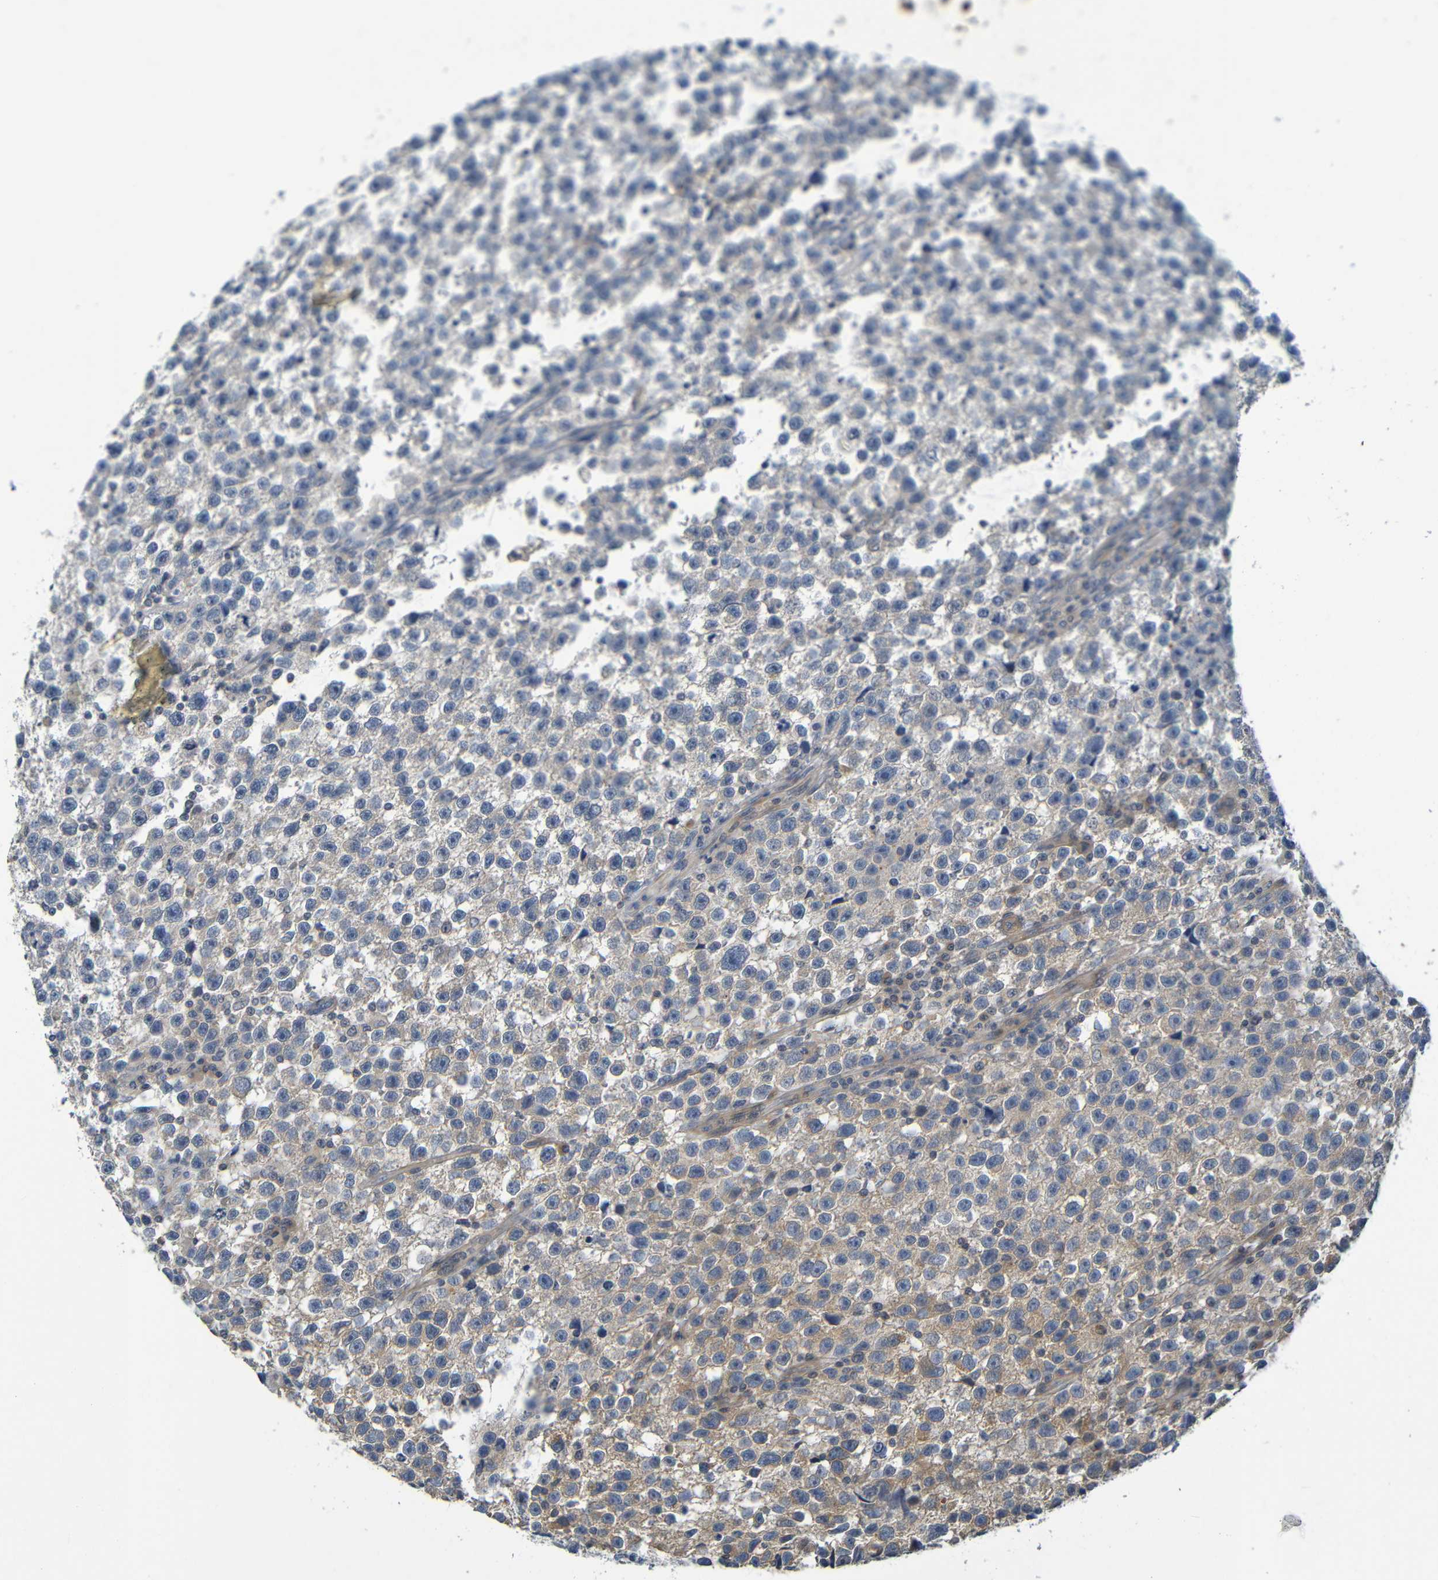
{"staining": {"intensity": "moderate", "quantity": "<25%", "location": "cytoplasmic/membranous"}, "tissue": "testis cancer", "cell_type": "Tumor cells", "image_type": "cancer", "snomed": [{"axis": "morphology", "description": "Seminoma, NOS"}, {"axis": "topography", "description": "Testis"}], "caption": "Immunohistochemistry of human seminoma (testis) exhibits low levels of moderate cytoplasmic/membranous positivity in about <25% of tumor cells. (Brightfield microscopy of DAB IHC at high magnification).", "gene": "CYP4F2", "patient": {"sex": "male", "age": 33}}